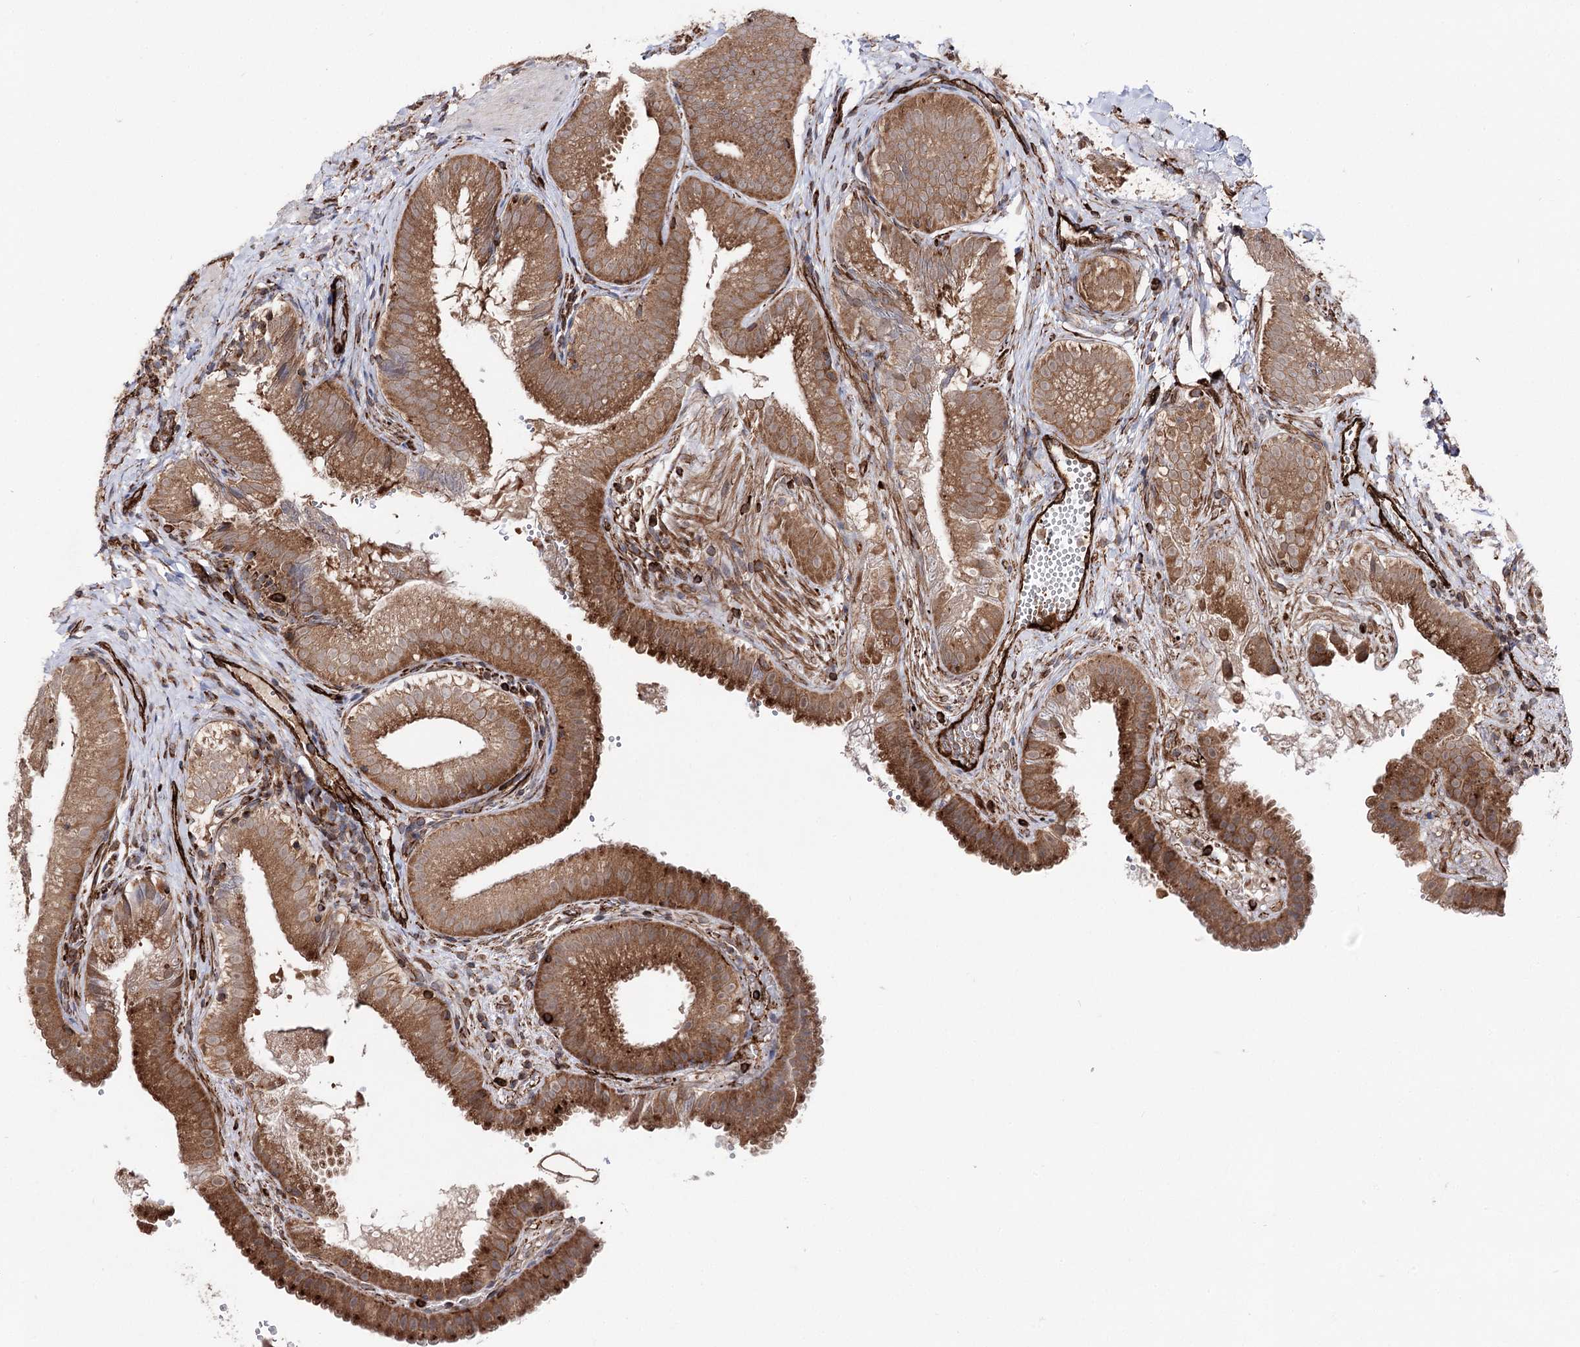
{"staining": {"intensity": "strong", "quantity": ">75%", "location": "cytoplasmic/membranous"}, "tissue": "gallbladder", "cell_type": "Glandular cells", "image_type": "normal", "snomed": [{"axis": "morphology", "description": "Normal tissue, NOS"}, {"axis": "topography", "description": "Gallbladder"}], "caption": "Immunohistochemistry (IHC) of benign human gallbladder demonstrates high levels of strong cytoplasmic/membranous expression in approximately >75% of glandular cells.", "gene": "MIB1", "patient": {"sex": "female", "age": 30}}